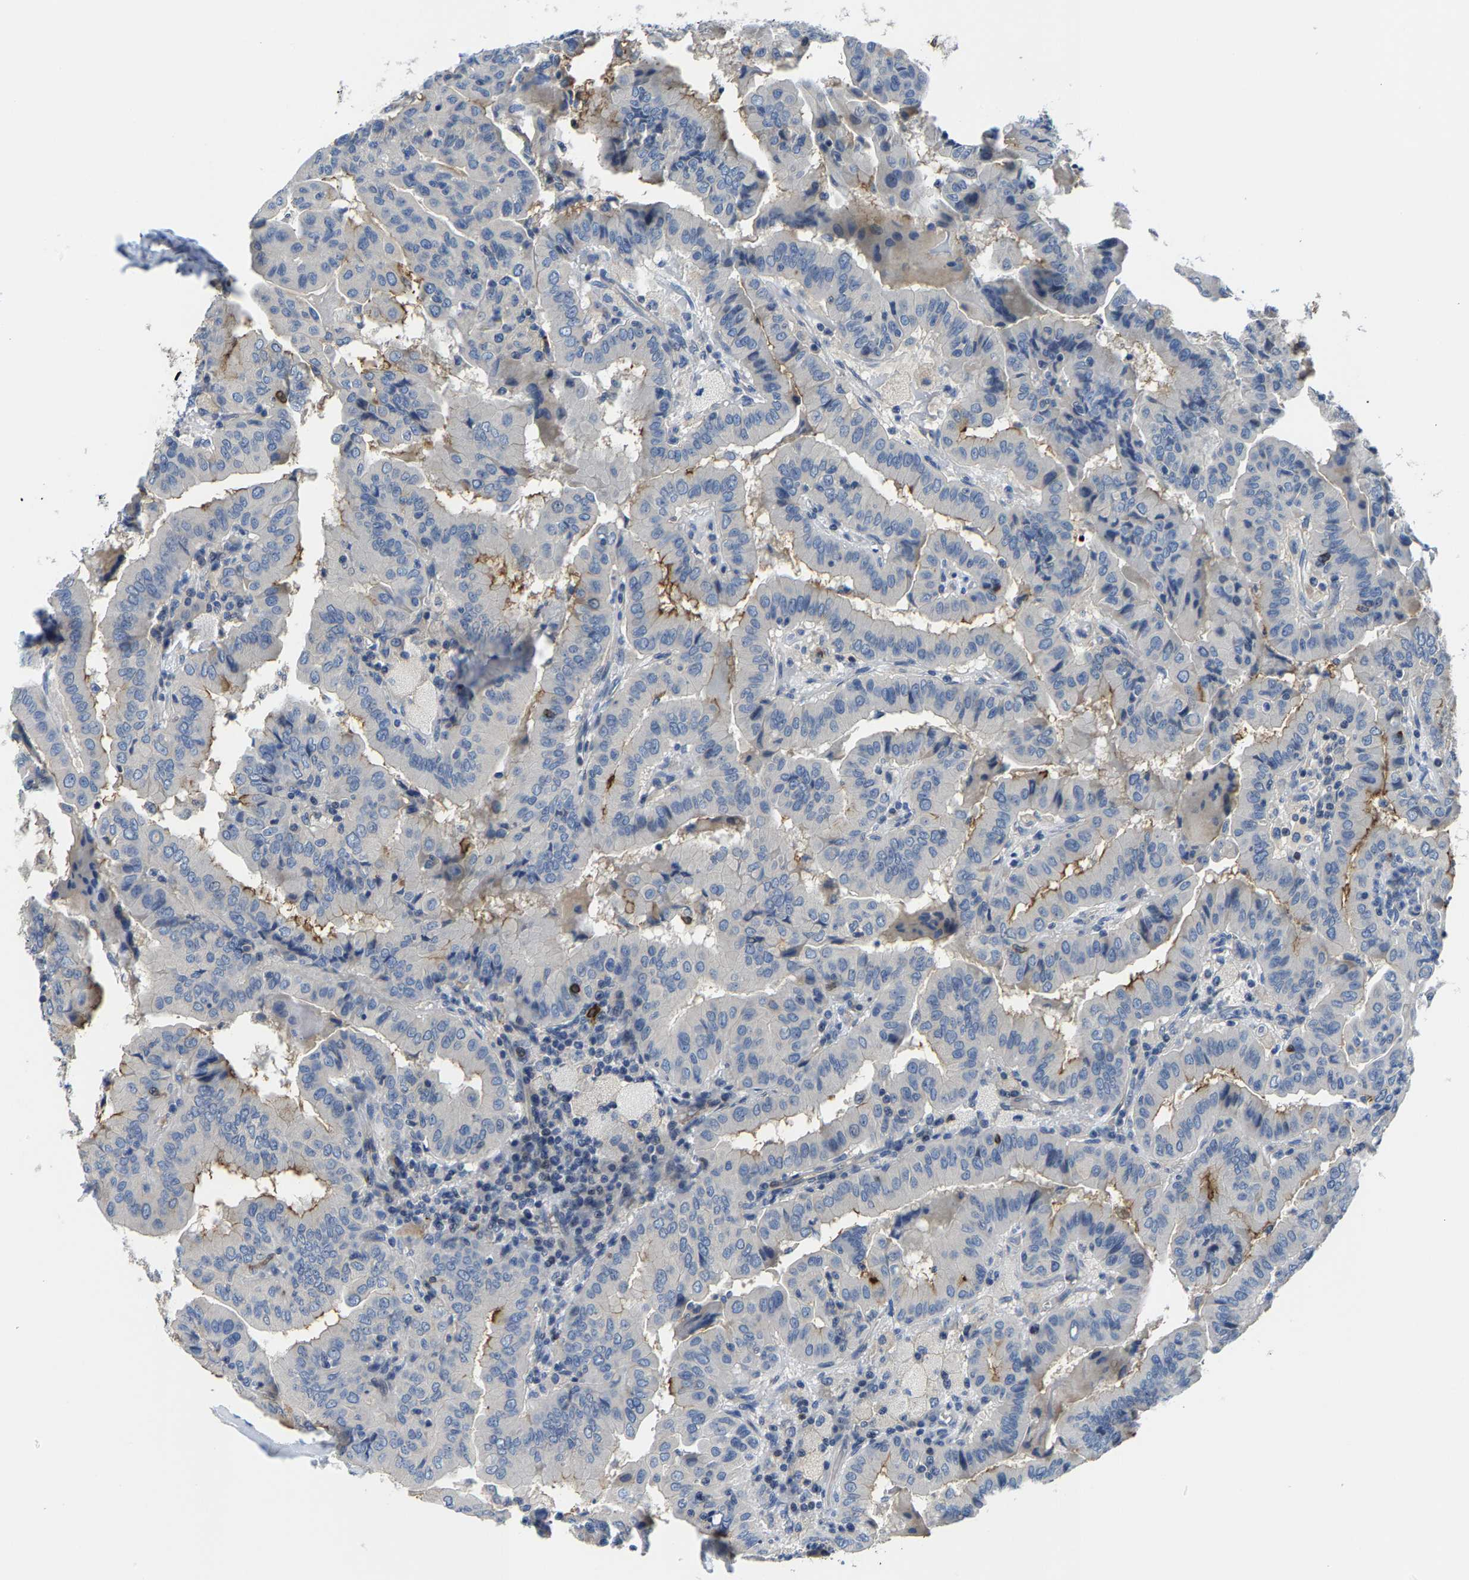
{"staining": {"intensity": "negative", "quantity": "none", "location": "none"}, "tissue": "thyroid cancer", "cell_type": "Tumor cells", "image_type": "cancer", "snomed": [{"axis": "morphology", "description": "Papillary adenocarcinoma, NOS"}, {"axis": "topography", "description": "Thyroid gland"}], "caption": "DAB (3,3'-diaminobenzidine) immunohistochemical staining of thyroid cancer displays no significant expression in tumor cells.", "gene": "AGBL3", "patient": {"sex": "male", "age": 33}}